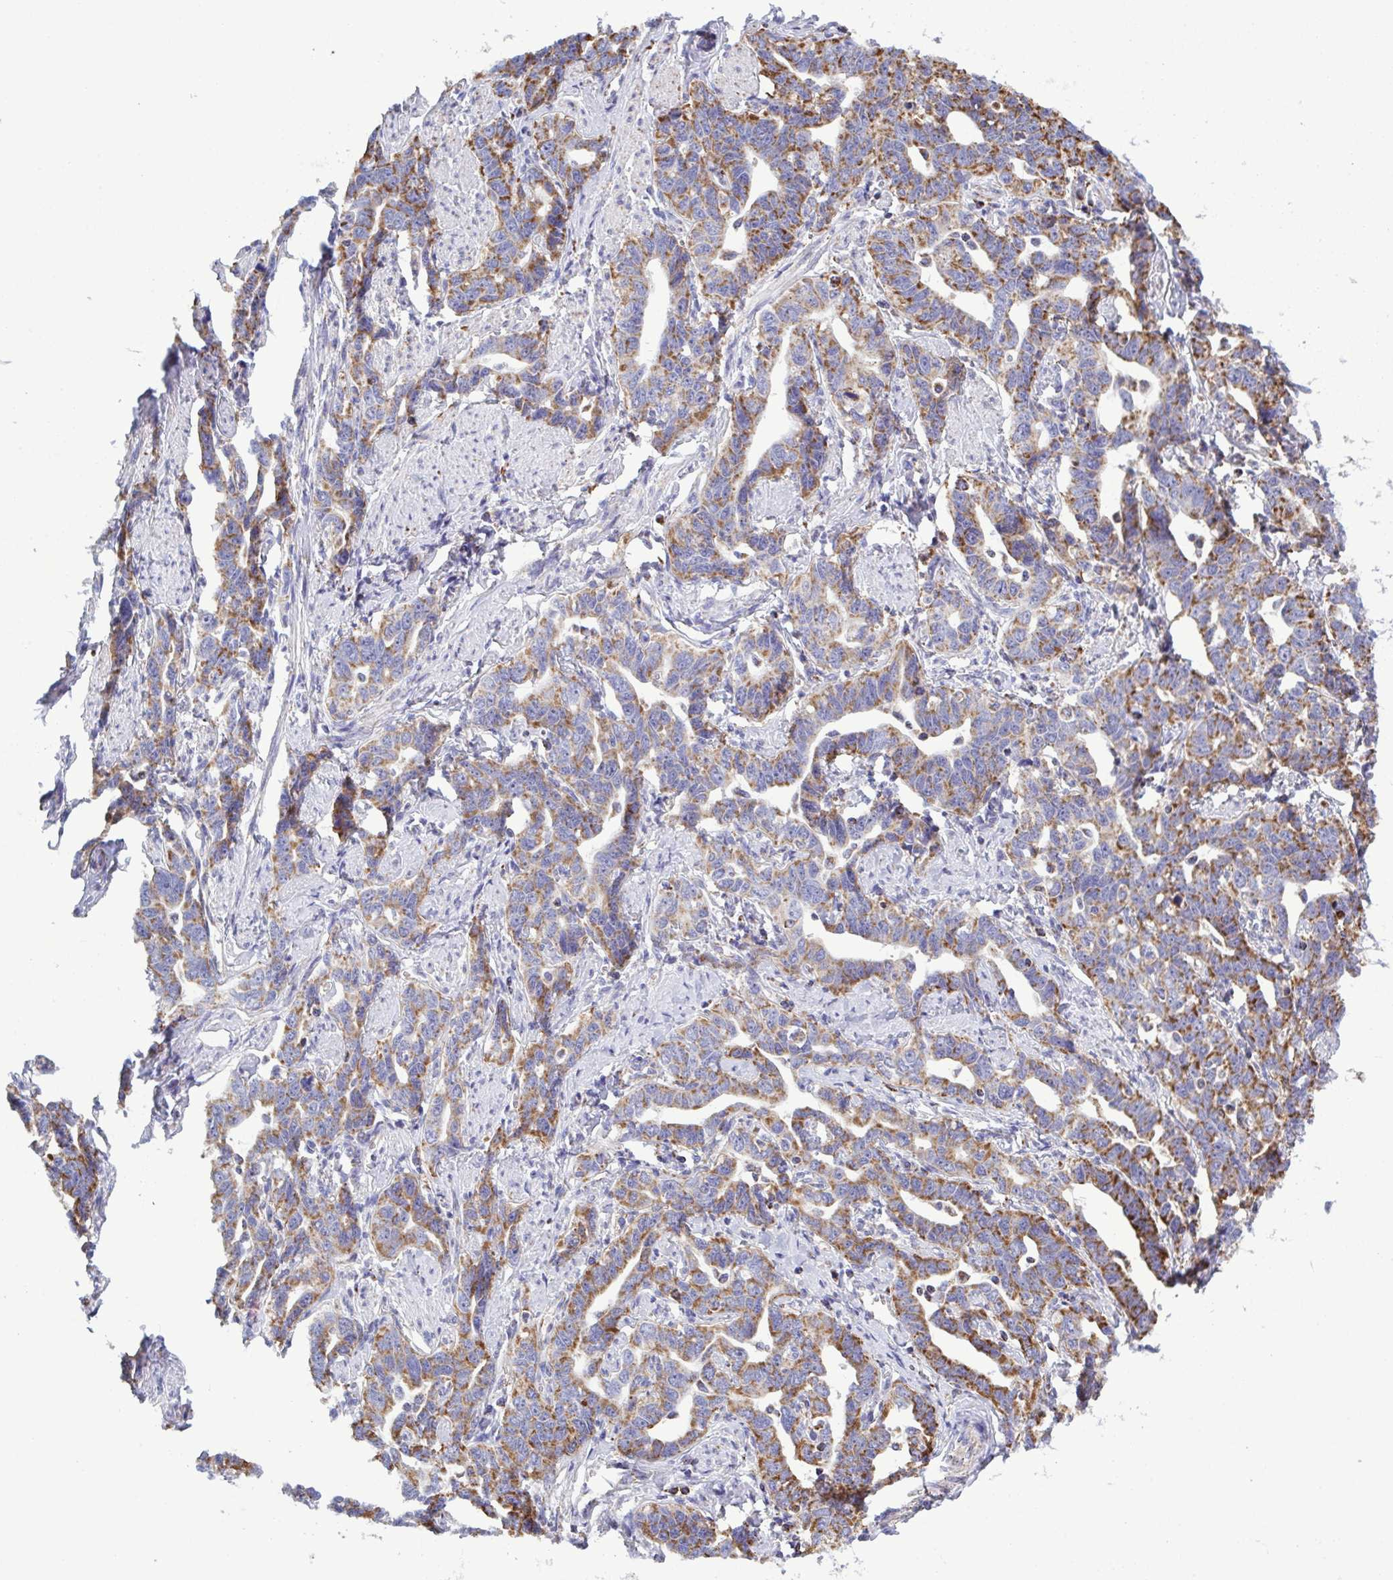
{"staining": {"intensity": "moderate", "quantity": ">75%", "location": "cytoplasmic/membranous"}, "tissue": "ovarian cancer", "cell_type": "Tumor cells", "image_type": "cancer", "snomed": [{"axis": "morphology", "description": "Cystadenocarcinoma, serous, NOS"}, {"axis": "topography", "description": "Ovary"}], "caption": "An immunohistochemistry photomicrograph of neoplastic tissue is shown. Protein staining in brown labels moderate cytoplasmic/membranous positivity in ovarian cancer (serous cystadenocarcinoma) within tumor cells. The staining was performed using DAB, with brown indicating positive protein expression. Nuclei are stained blue with hematoxylin.", "gene": "CSDE1", "patient": {"sex": "female", "age": 69}}